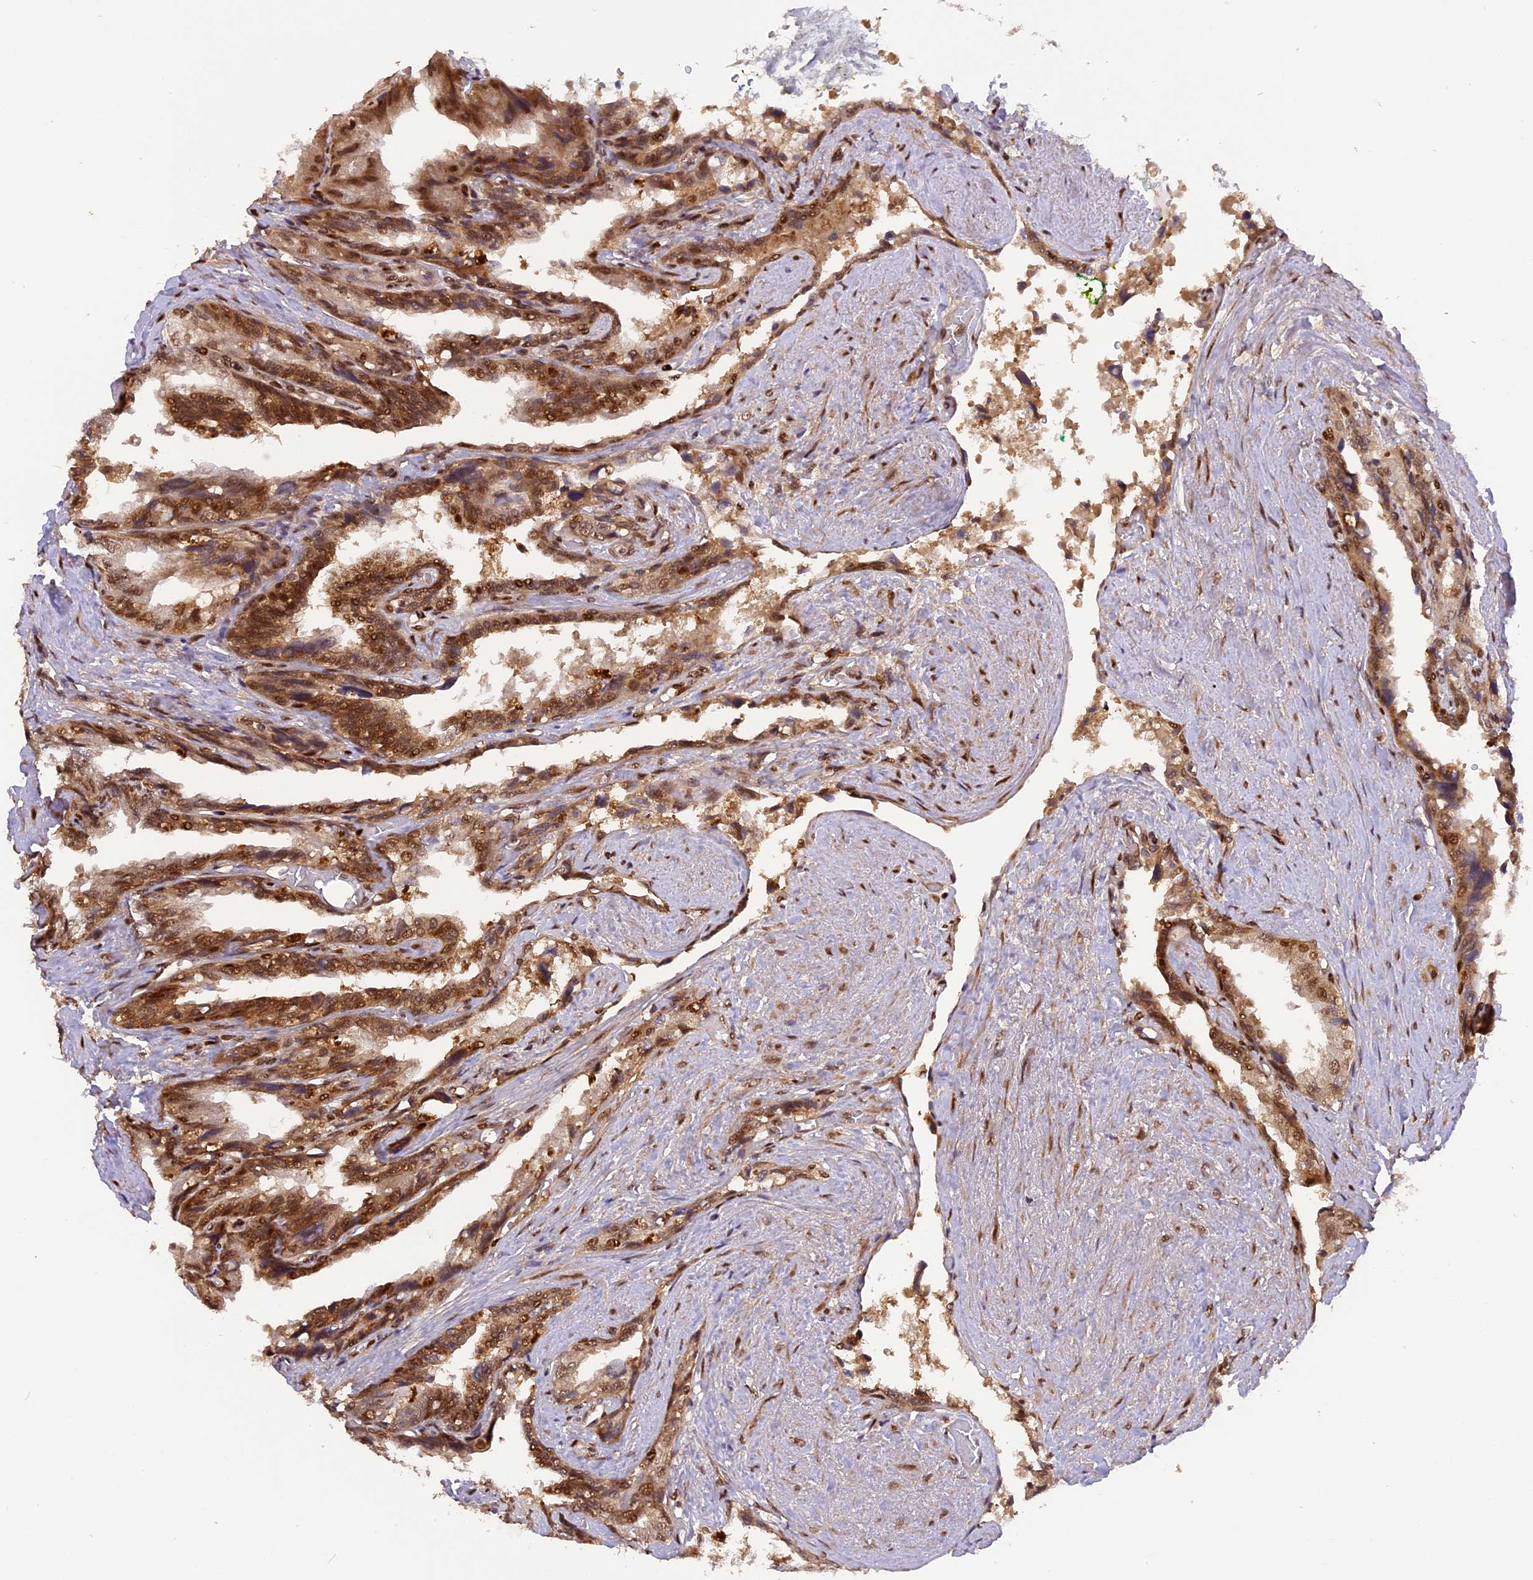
{"staining": {"intensity": "moderate", "quantity": ">75%", "location": "cytoplasmic/membranous,nuclear"}, "tissue": "seminal vesicle", "cell_type": "Glandular cells", "image_type": "normal", "snomed": [{"axis": "morphology", "description": "Normal tissue, NOS"}, {"axis": "topography", "description": "Seminal veicle"}, {"axis": "topography", "description": "Peripheral nerve tissue"}], "caption": "This micrograph demonstrates immunohistochemistry (IHC) staining of normal seminal vesicle, with medium moderate cytoplasmic/membranous,nuclear expression in about >75% of glandular cells.", "gene": "MICALL1", "patient": {"sex": "male", "age": 60}}